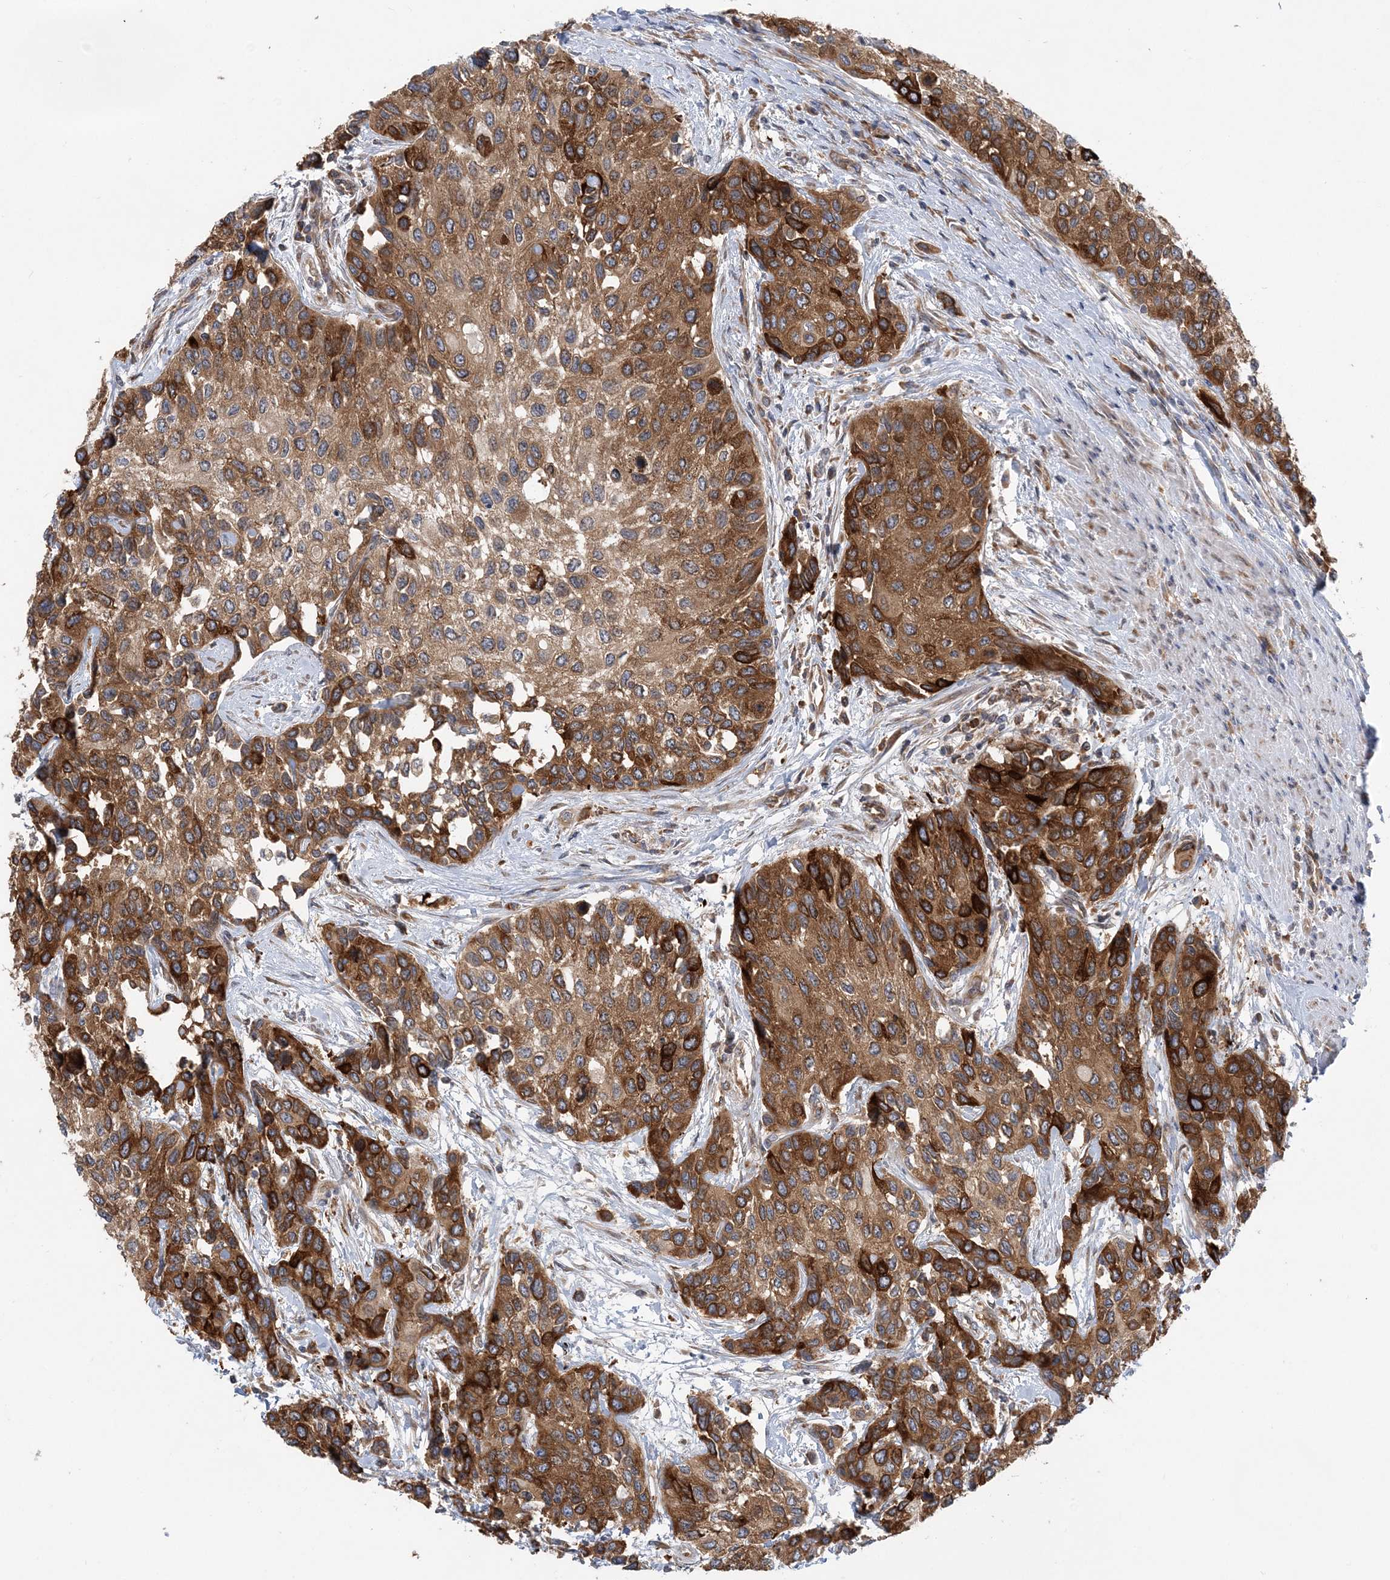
{"staining": {"intensity": "strong", "quantity": ">75%", "location": "cytoplasmic/membranous"}, "tissue": "urothelial cancer", "cell_type": "Tumor cells", "image_type": "cancer", "snomed": [{"axis": "morphology", "description": "Normal tissue, NOS"}, {"axis": "morphology", "description": "Urothelial carcinoma, High grade"}, {"axis": "topography", "description": "Vascular tissue"}, {"axis": "topography", "description": "Urinary bladder"}], "caption": "IHC of human urothelial carcinoma (high-grade) displays high levels of strong cytoplasmic/membranous expression in about >75% of tumor cells.", "gene": "LARP4B", "patient": {"sex": "female", "age": 56}}